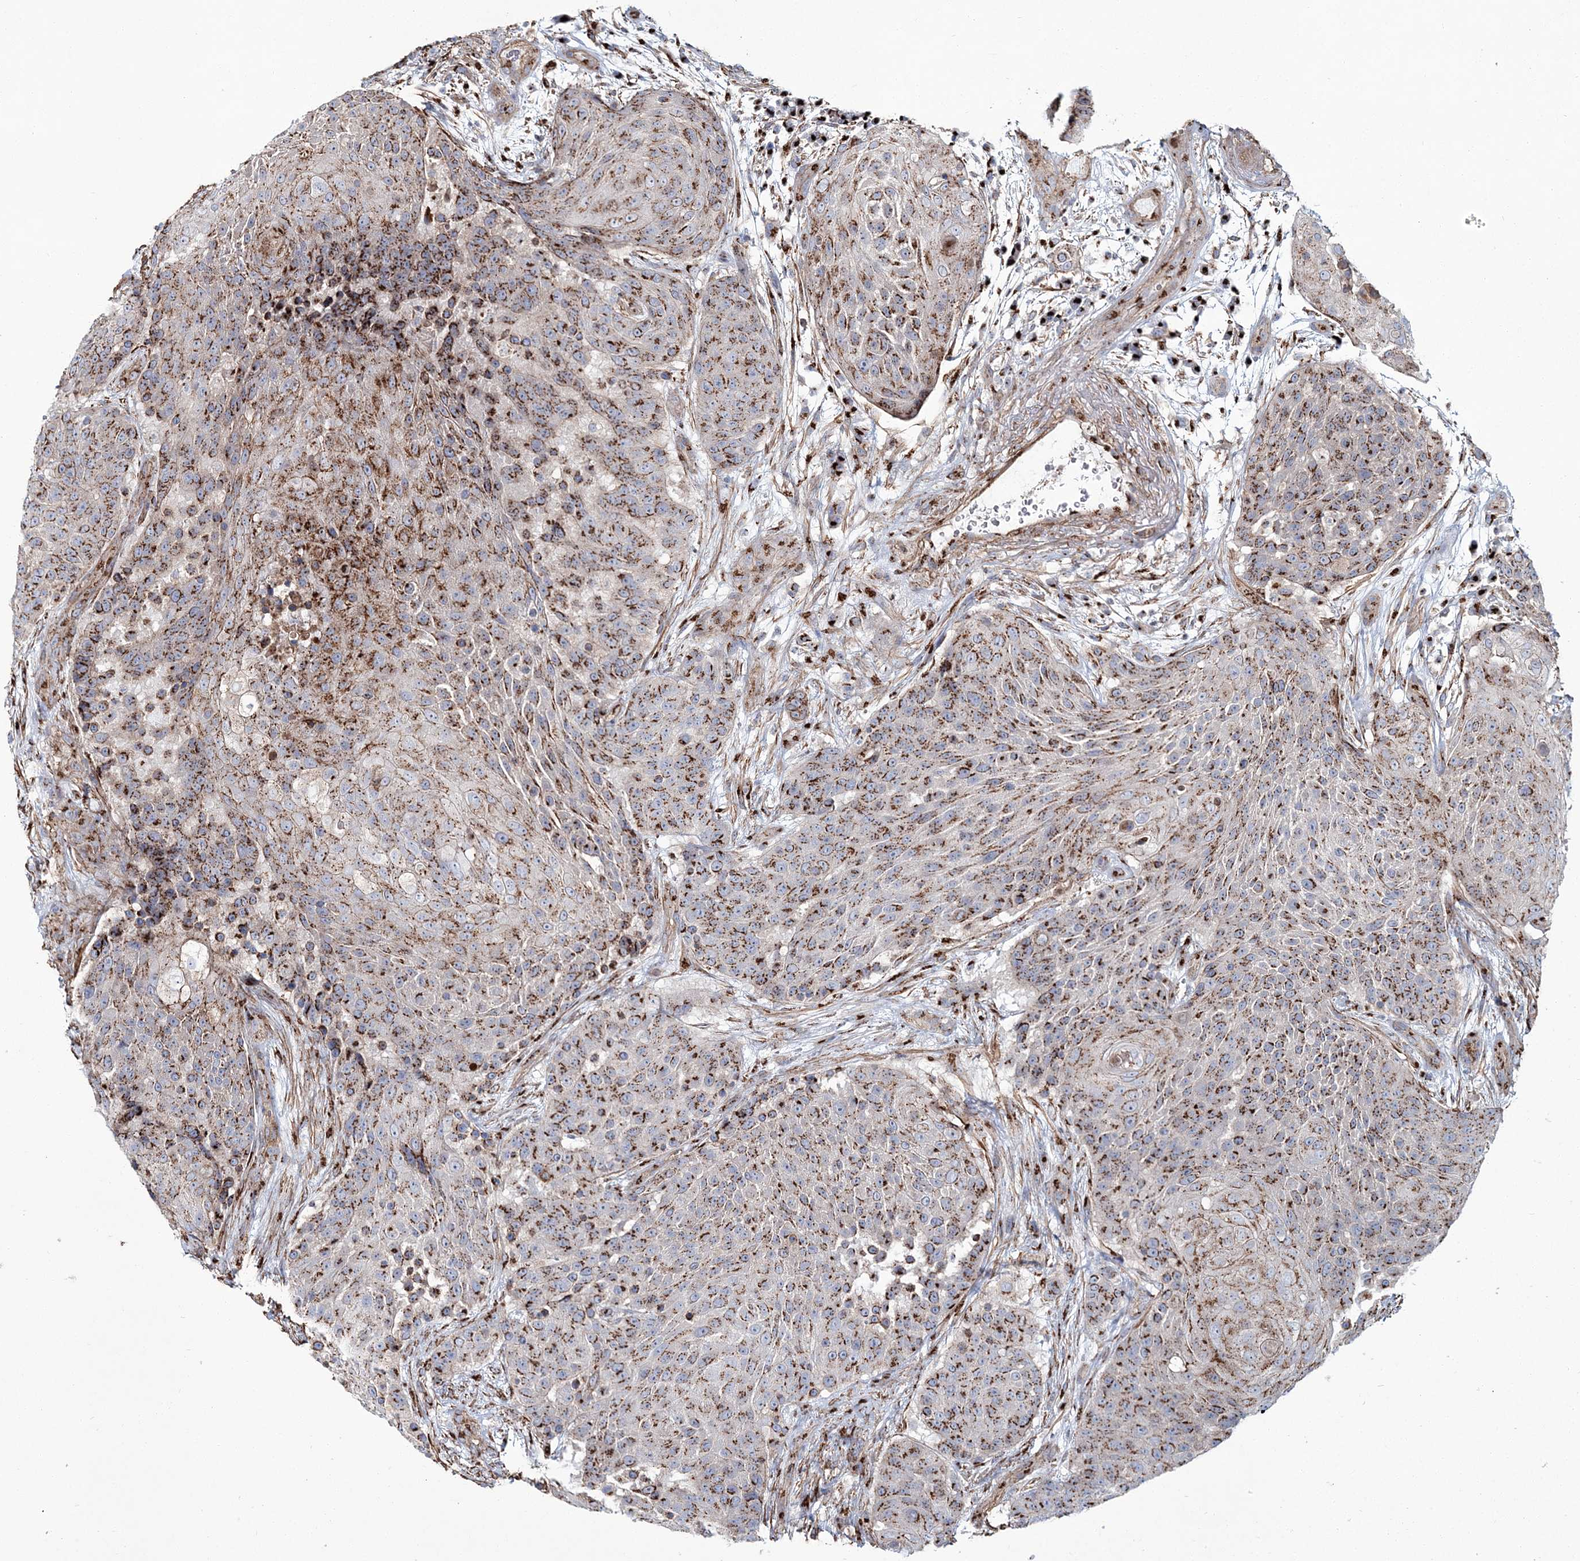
{"staining": {"intensity": "moderate", "quantity": ">75%", "location": "cytoplasmic/membranous"}, "tissue": "urothelial cancer", "cell_type": "Tumor cells", "image_type": "cancer", "snomed": [{"axis": "morphology", "description": "Urothelial carcinoma, High grade"}, {"axis": "topography", "description": "Urinary bladder"}], "caption": "A histopathology image of high-grade urothelial carcinoma stained for a protein displays moderate cytoplasmic/membranous brown staining in tumor cells.", "gene": "MAN1A2", "patient": {"sex": "female", "age": 63}}